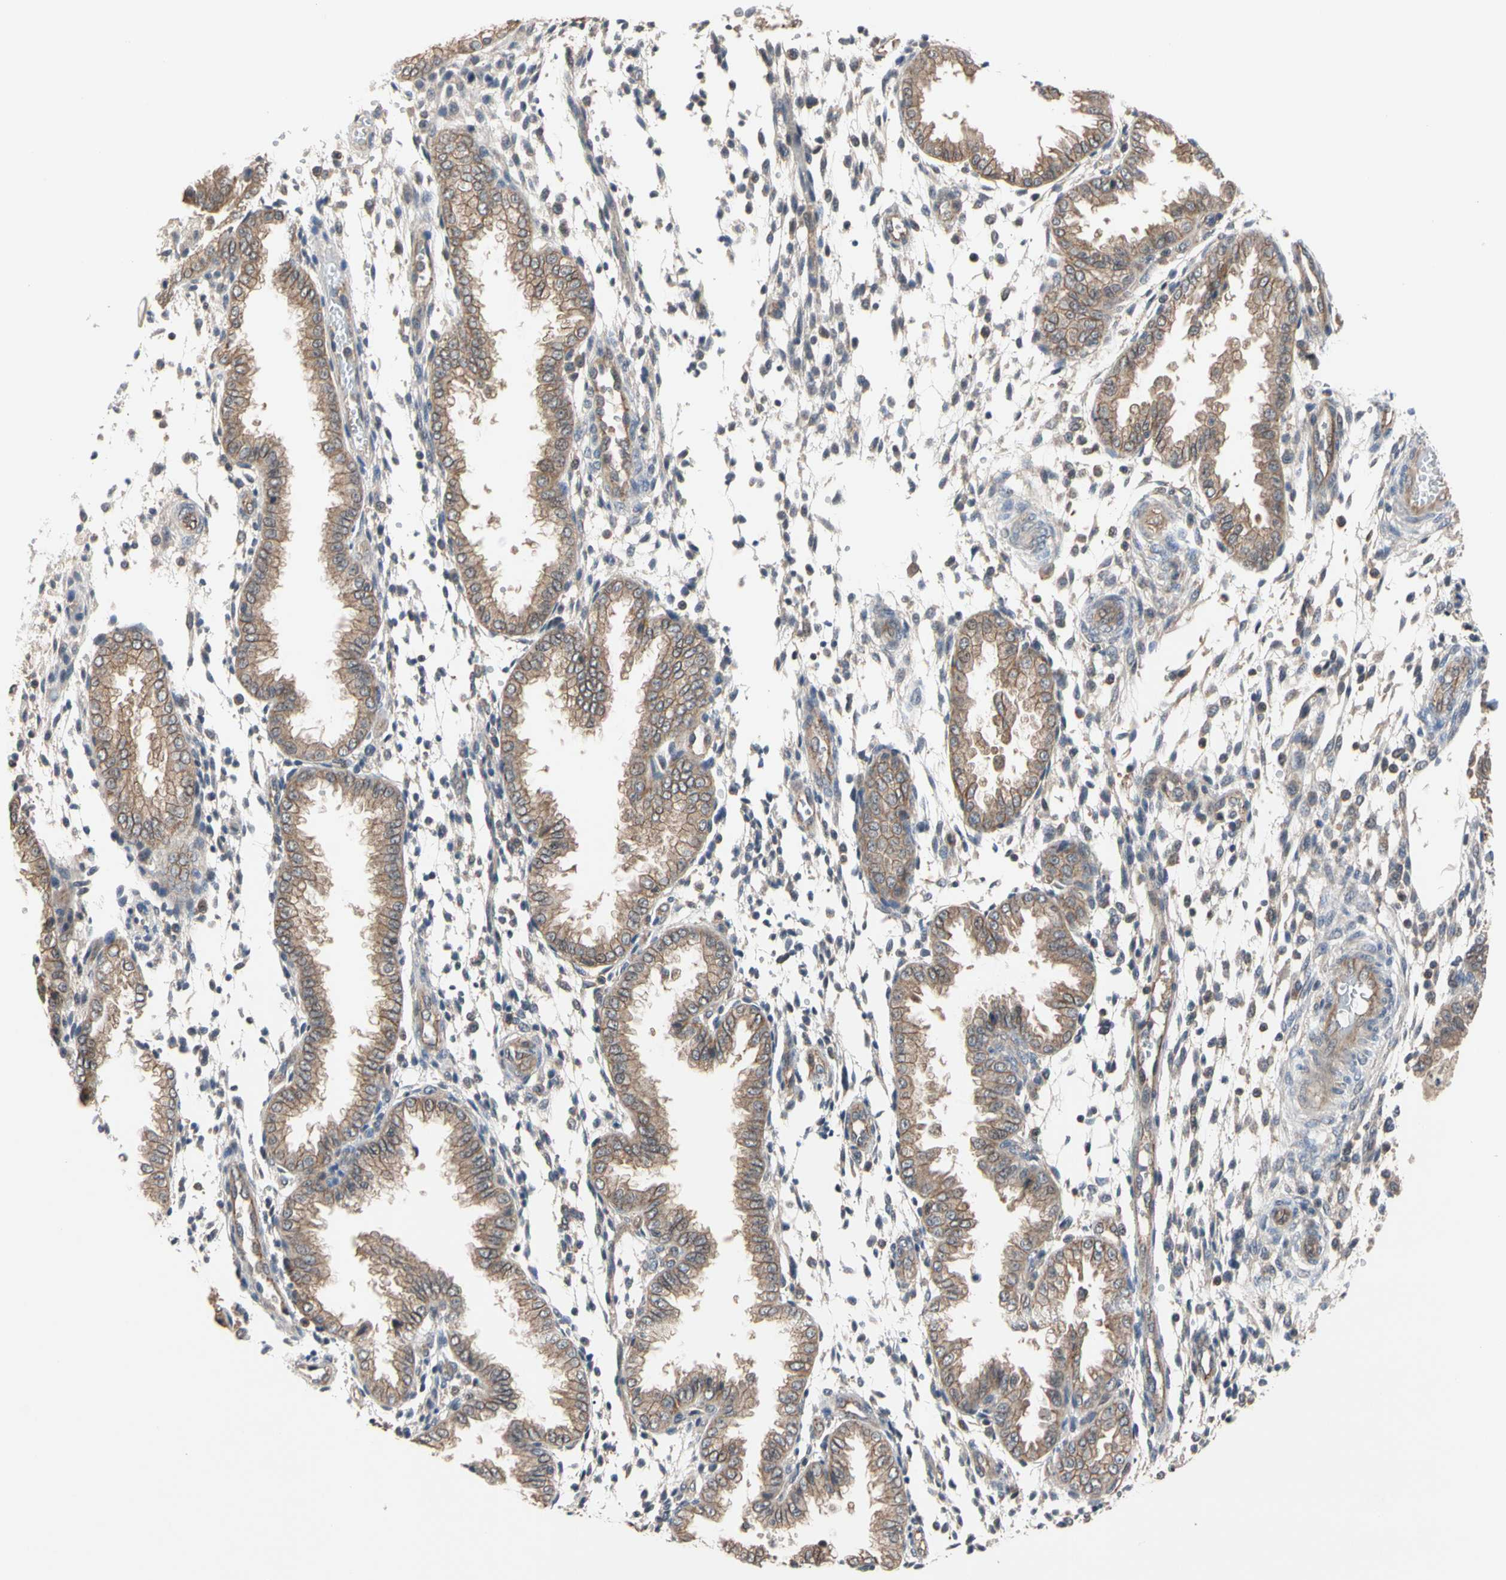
{"staining": {"intensity": "moderate", "quantity": ">75%", "location": "cytoplasmic/membranous"}, "tissue": "endometrium", "cell_type": "Cells in endometrial stroma", "image_type": "normal", "snomed": [{"axis": "morphology", "description": "Normal tissue, NOS"}, {"axis": "topography", "description": "Endometrium"}], "caption": "An immunohistochemistry (IHC) image of benign tissue is shown. Protein staining in brown highlights moderate cytoplasmic/membranous positivity in endometrium within cells in endometrial stroma.", "gene": "DPP8", "patient": {"sex": "female", "age": 33}}